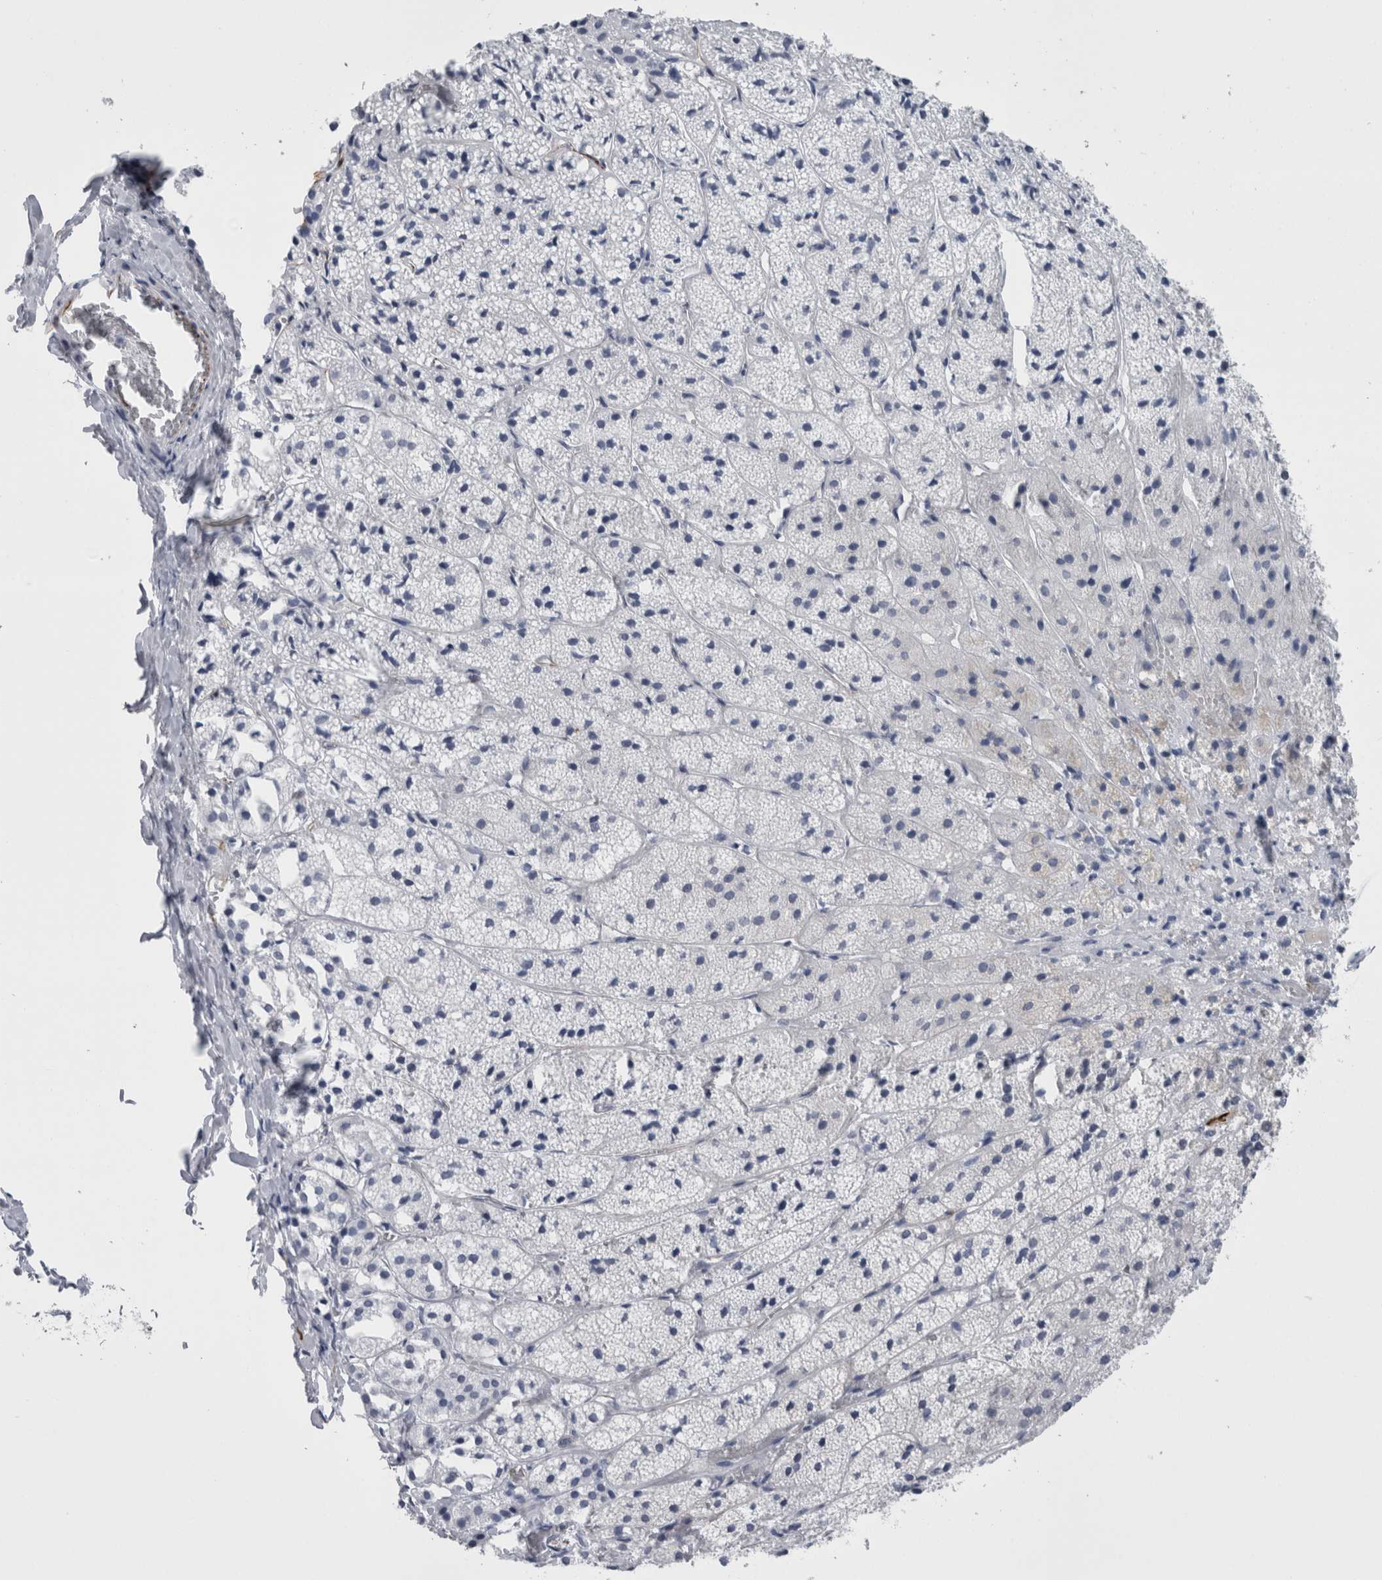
{"staining": {"intensity": "negative", "quantity": "none", "location": "none"}, "tissue": "adrenal gland", "cell_type": "Glandular cells", "image_type": "normal", "snomed": [{"axis": "morphology", "description": "Normal tissue, NOS"}, {"axis": "topography", "description": "Adrenal gland"}], "caption": "This micrograph is of unremarkable adrenal gland stained with immunohistochemistry to label a protein in brown with the nuclei are counter-stained blue. There is no expression in glandular cells.", "gene": "VWDE", "patient": {"sex": "female", "age": 44}}